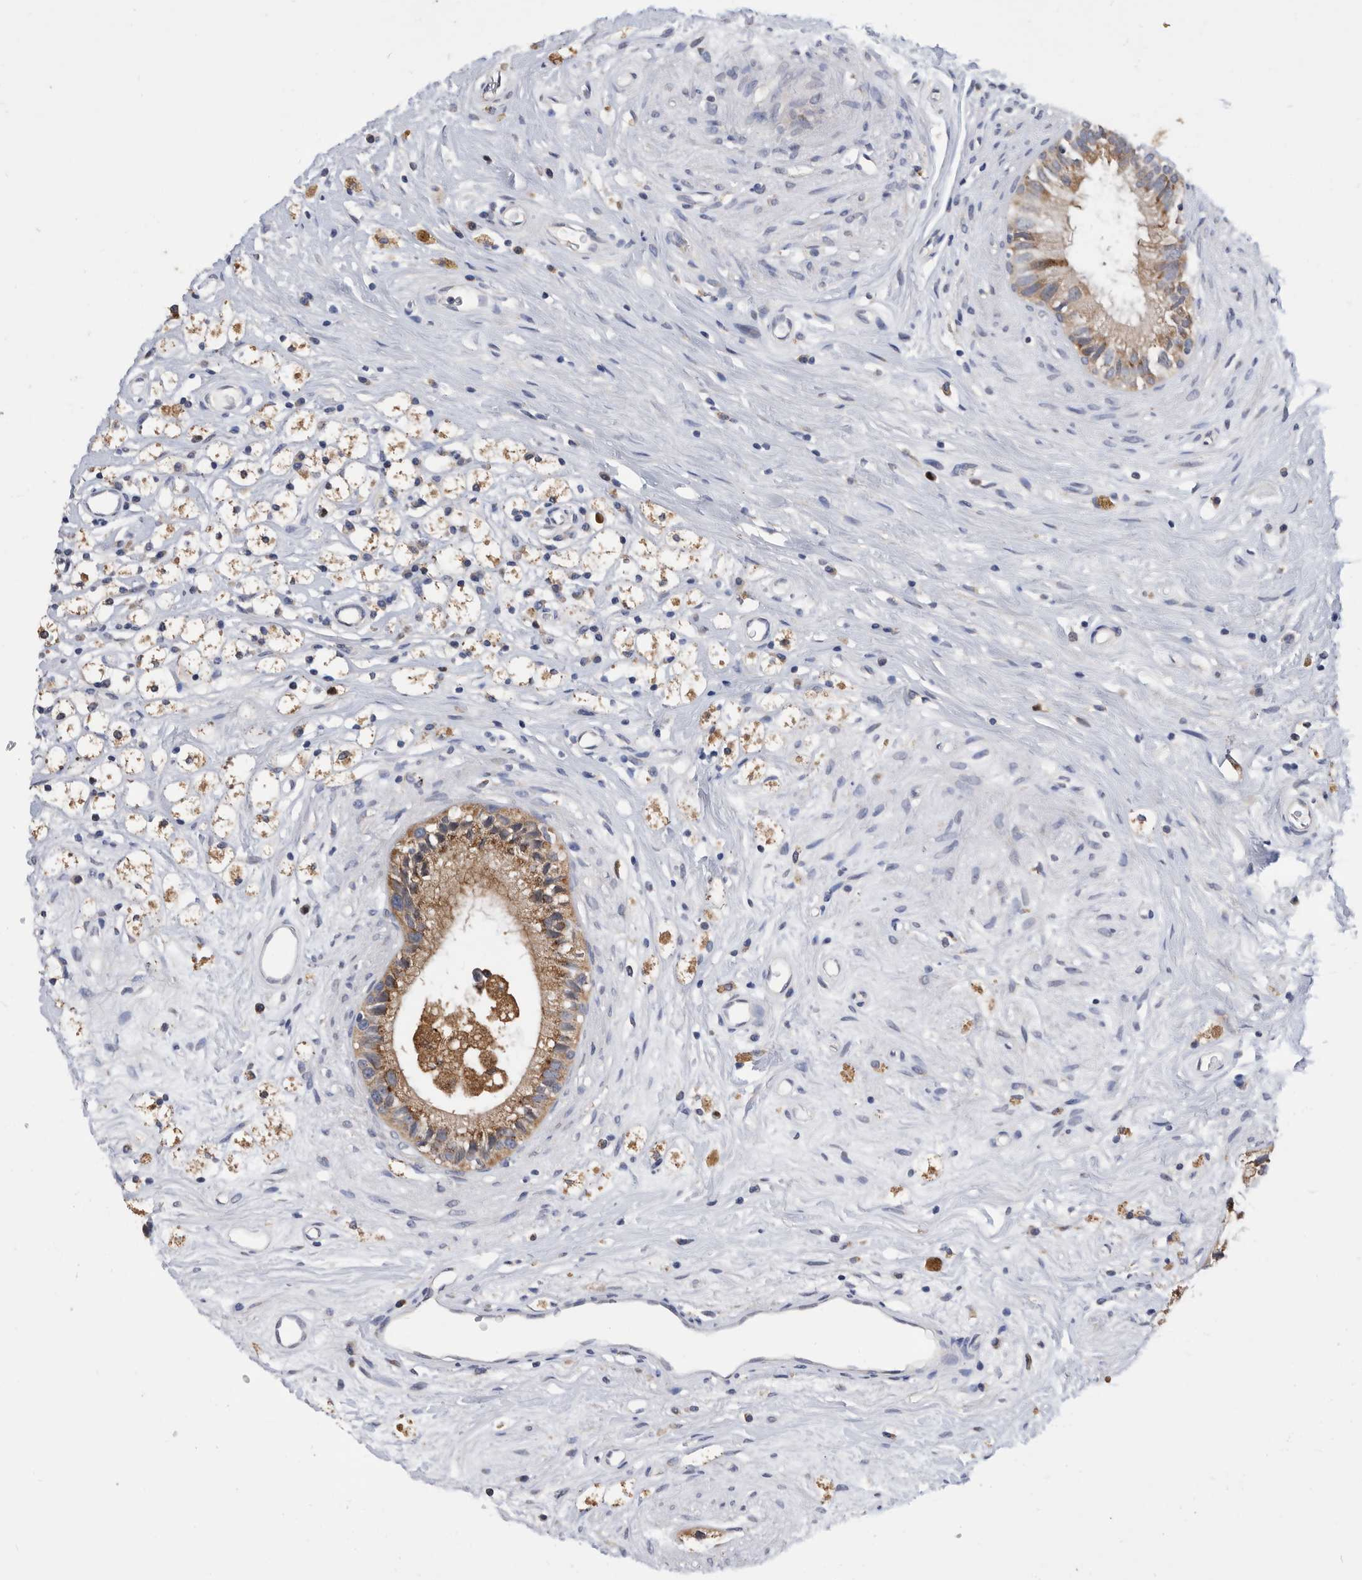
{"staining": {"intensity": "moderate", "quantity": ">75%", "location": "cytoplasmic/membranous"}, "tissue": "epididymis", "cell_type": "Glandular cells", "image_type": "normal", "snomed": [{"axis": "morphology", "description": "Normal tissue, NOS"}, {"axis": "topography", "description": "Epididymis"}], "caption": "Protein staining of unremarkable epididymis shows moderate cytoplasmic/membranous staining in approximately >75% of glandular cells.", "gene": "CRISPLD2", "patient": {"sex": "male", "age": 80}}